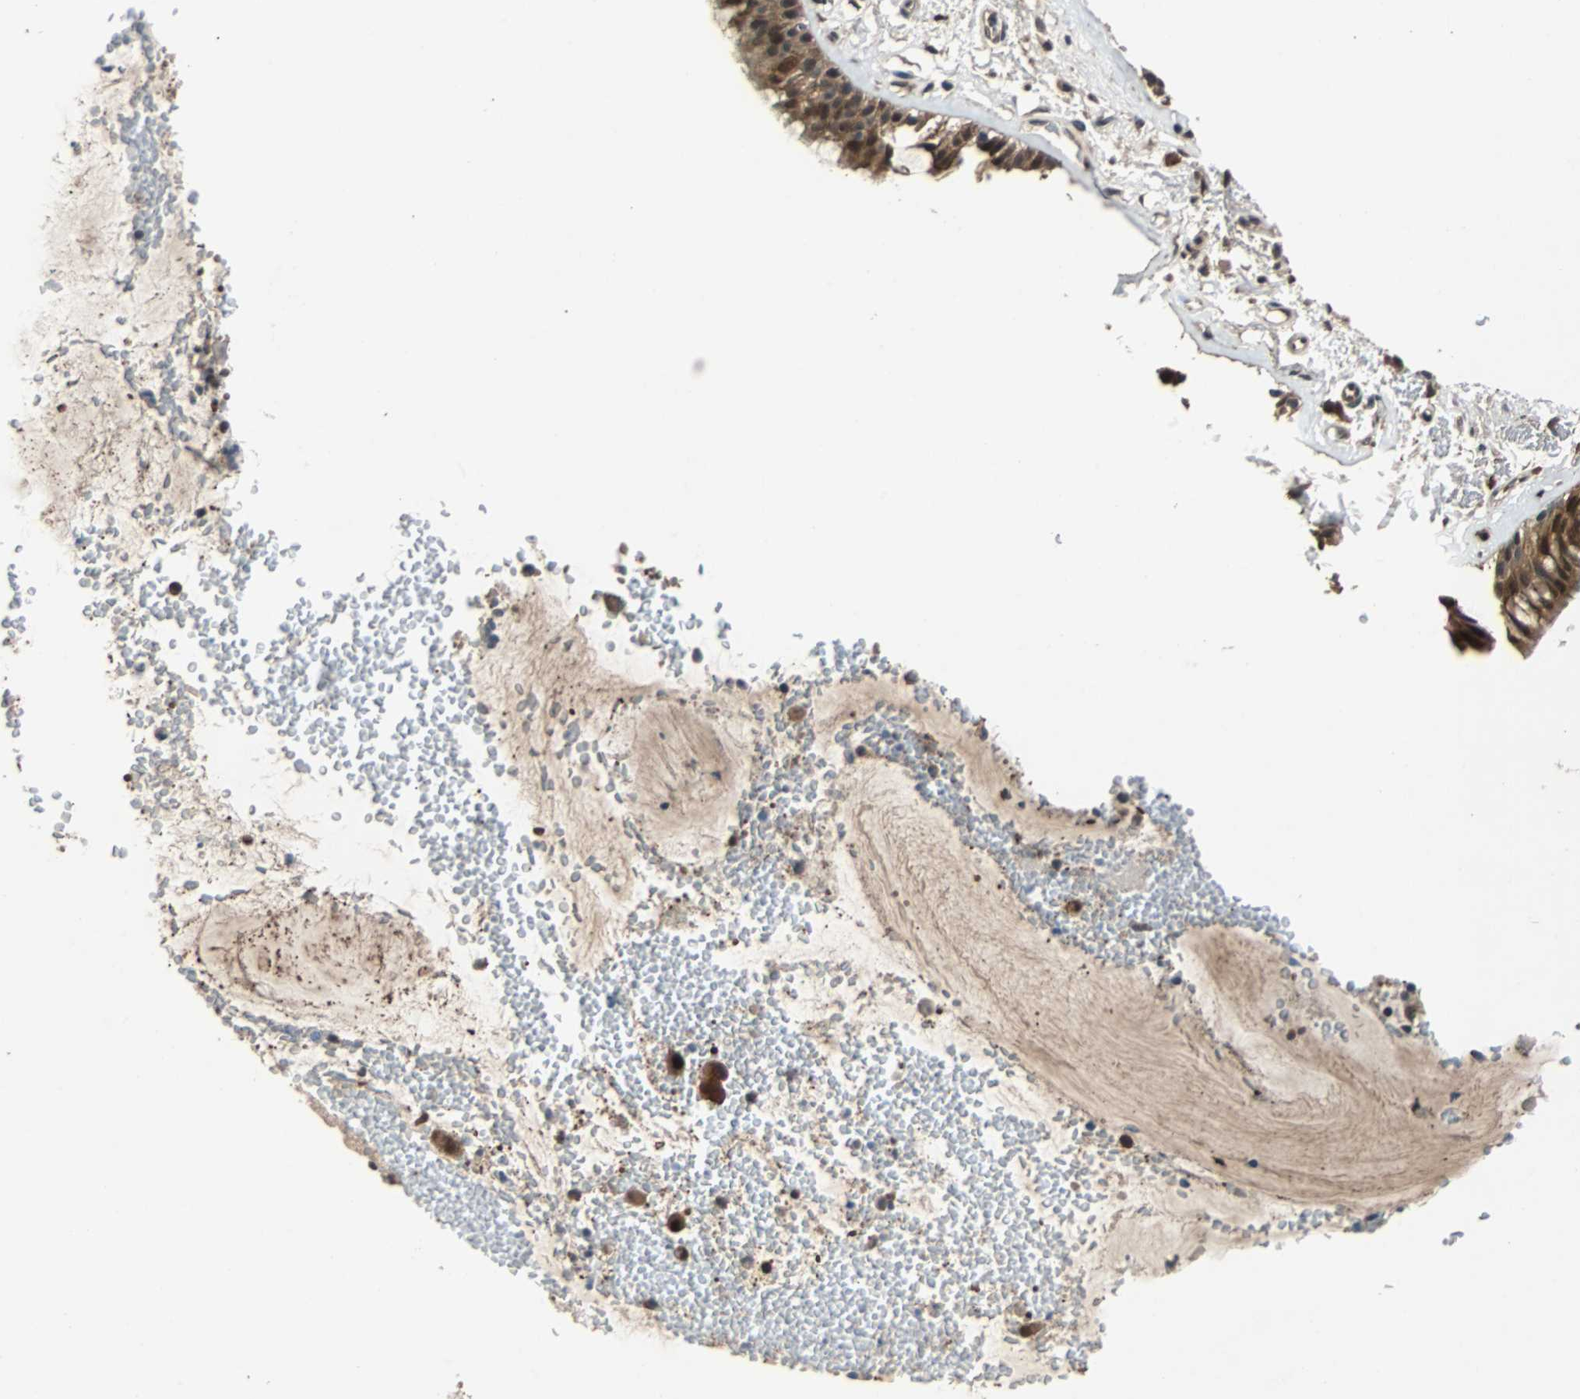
{"staining": {"intensity": "strong", "quantity": ">75%", "location": "nuclear"}, "tissue": "bronchus", "cell_type": "Respiratory epithelial cells", "image_type": "normal", "snomed": [{"axis": "morphology", "description": "Normal tissue, NOS"}, {"axis": "topography", "description": "Bronchus"}], "caption": "A brown stain shows strong nuclear staining of a protein in respiratory epithelial cells of unremarkable bronchus. The staining is performed using DAB (3,3'-diaminobenzidine) brown chromogen to label protein expression. The nuclei are counter-stained blue using hematoxylin.", "gene": "PRDX6", "patient": {"sex": "male", "age": 66}}